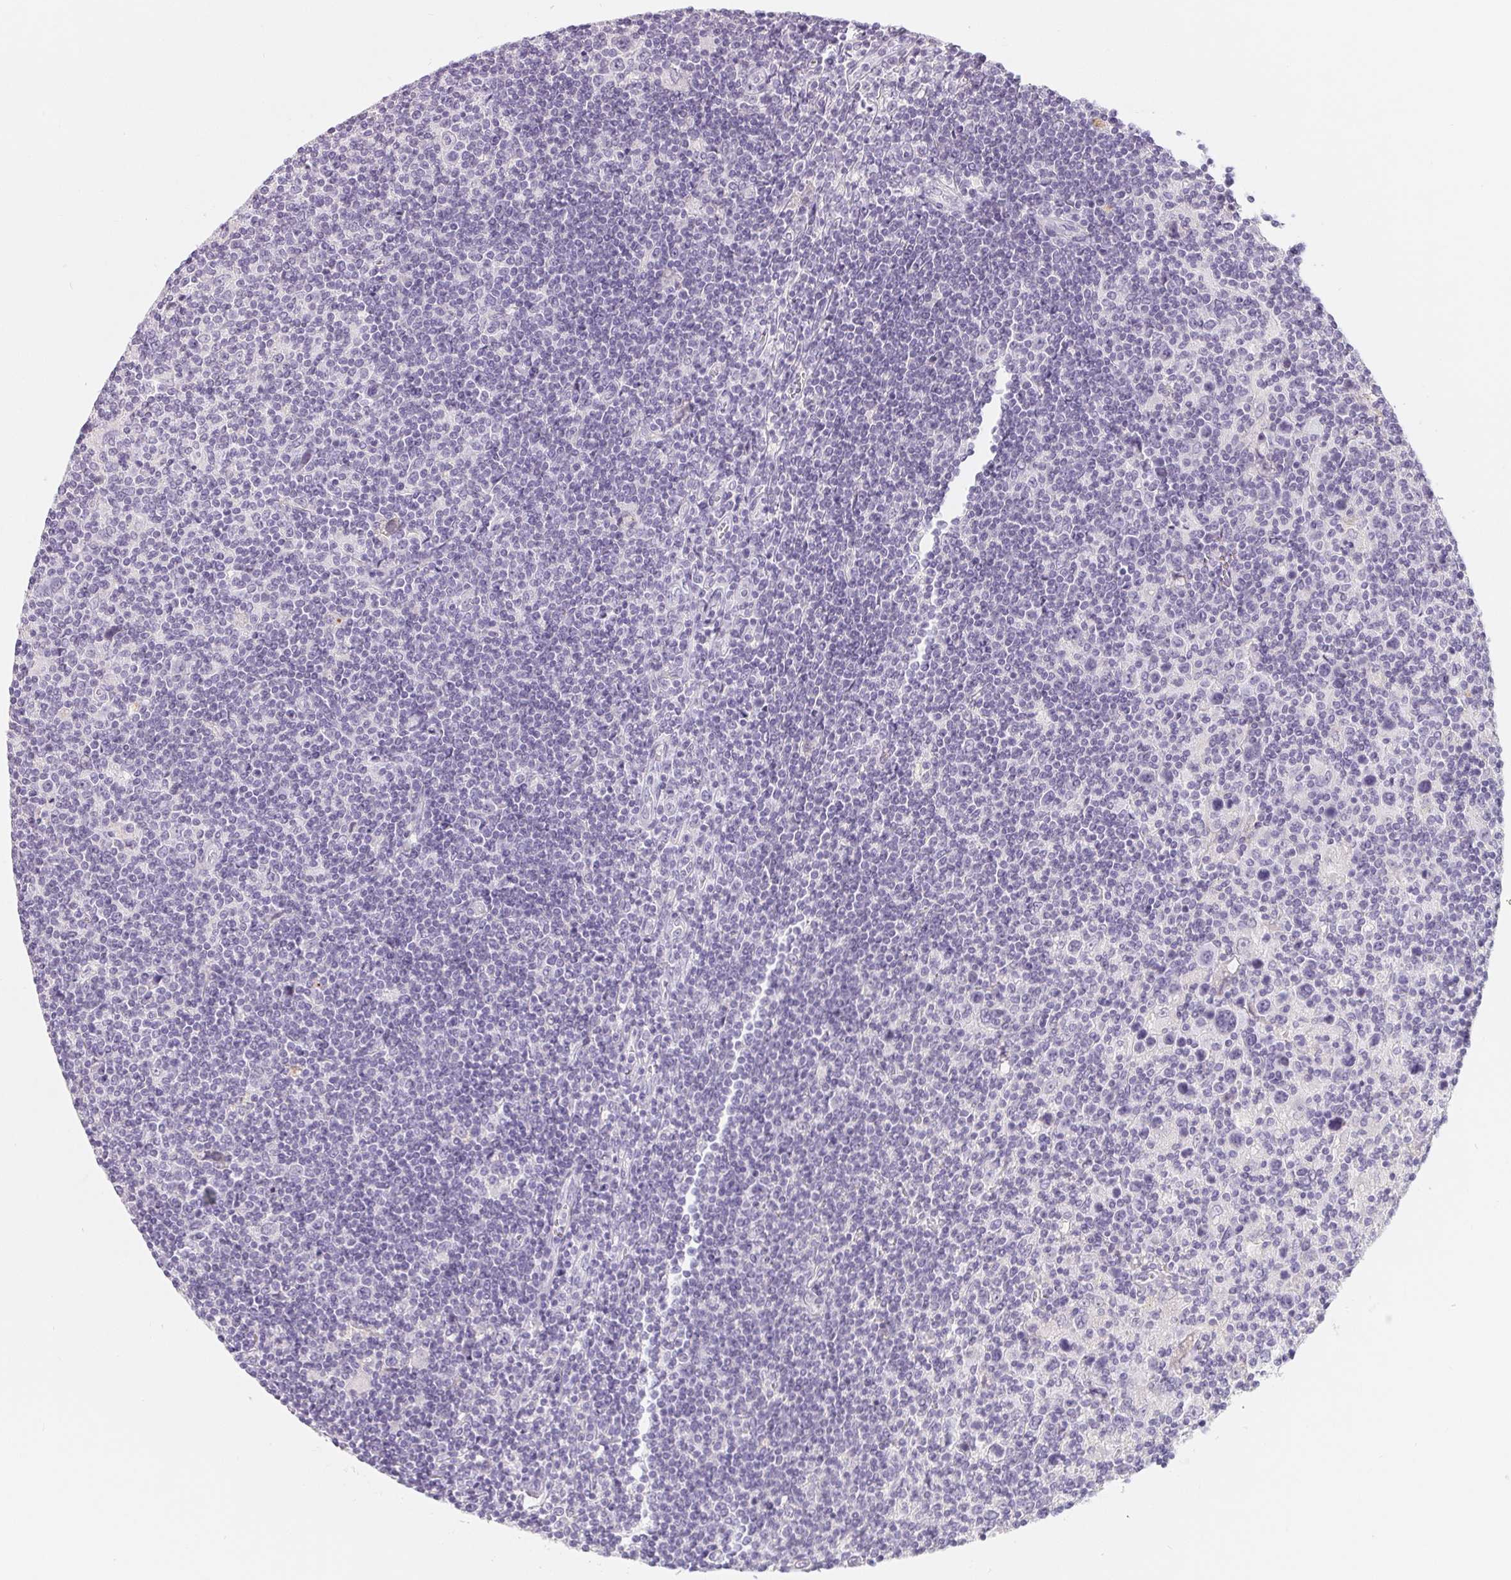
{"staining": {"intensity": "negative", "quantity": "none", "location": "none"}, "tissue": "lymphoma", "cell_type": "Tumor cells", "image_type": "cancer", "snomed": [{"axis": "morphology", "description": "Hodgkin's disease, NOS"}, {"axis": "topography", "description": "Lymph node"}], "caption": "Micrograph shows no protein staining in tumor cells of Hodgkin's disease tissue.", "gene": "SPACA5B", "patient": {"sex": "male", "age": 40}}